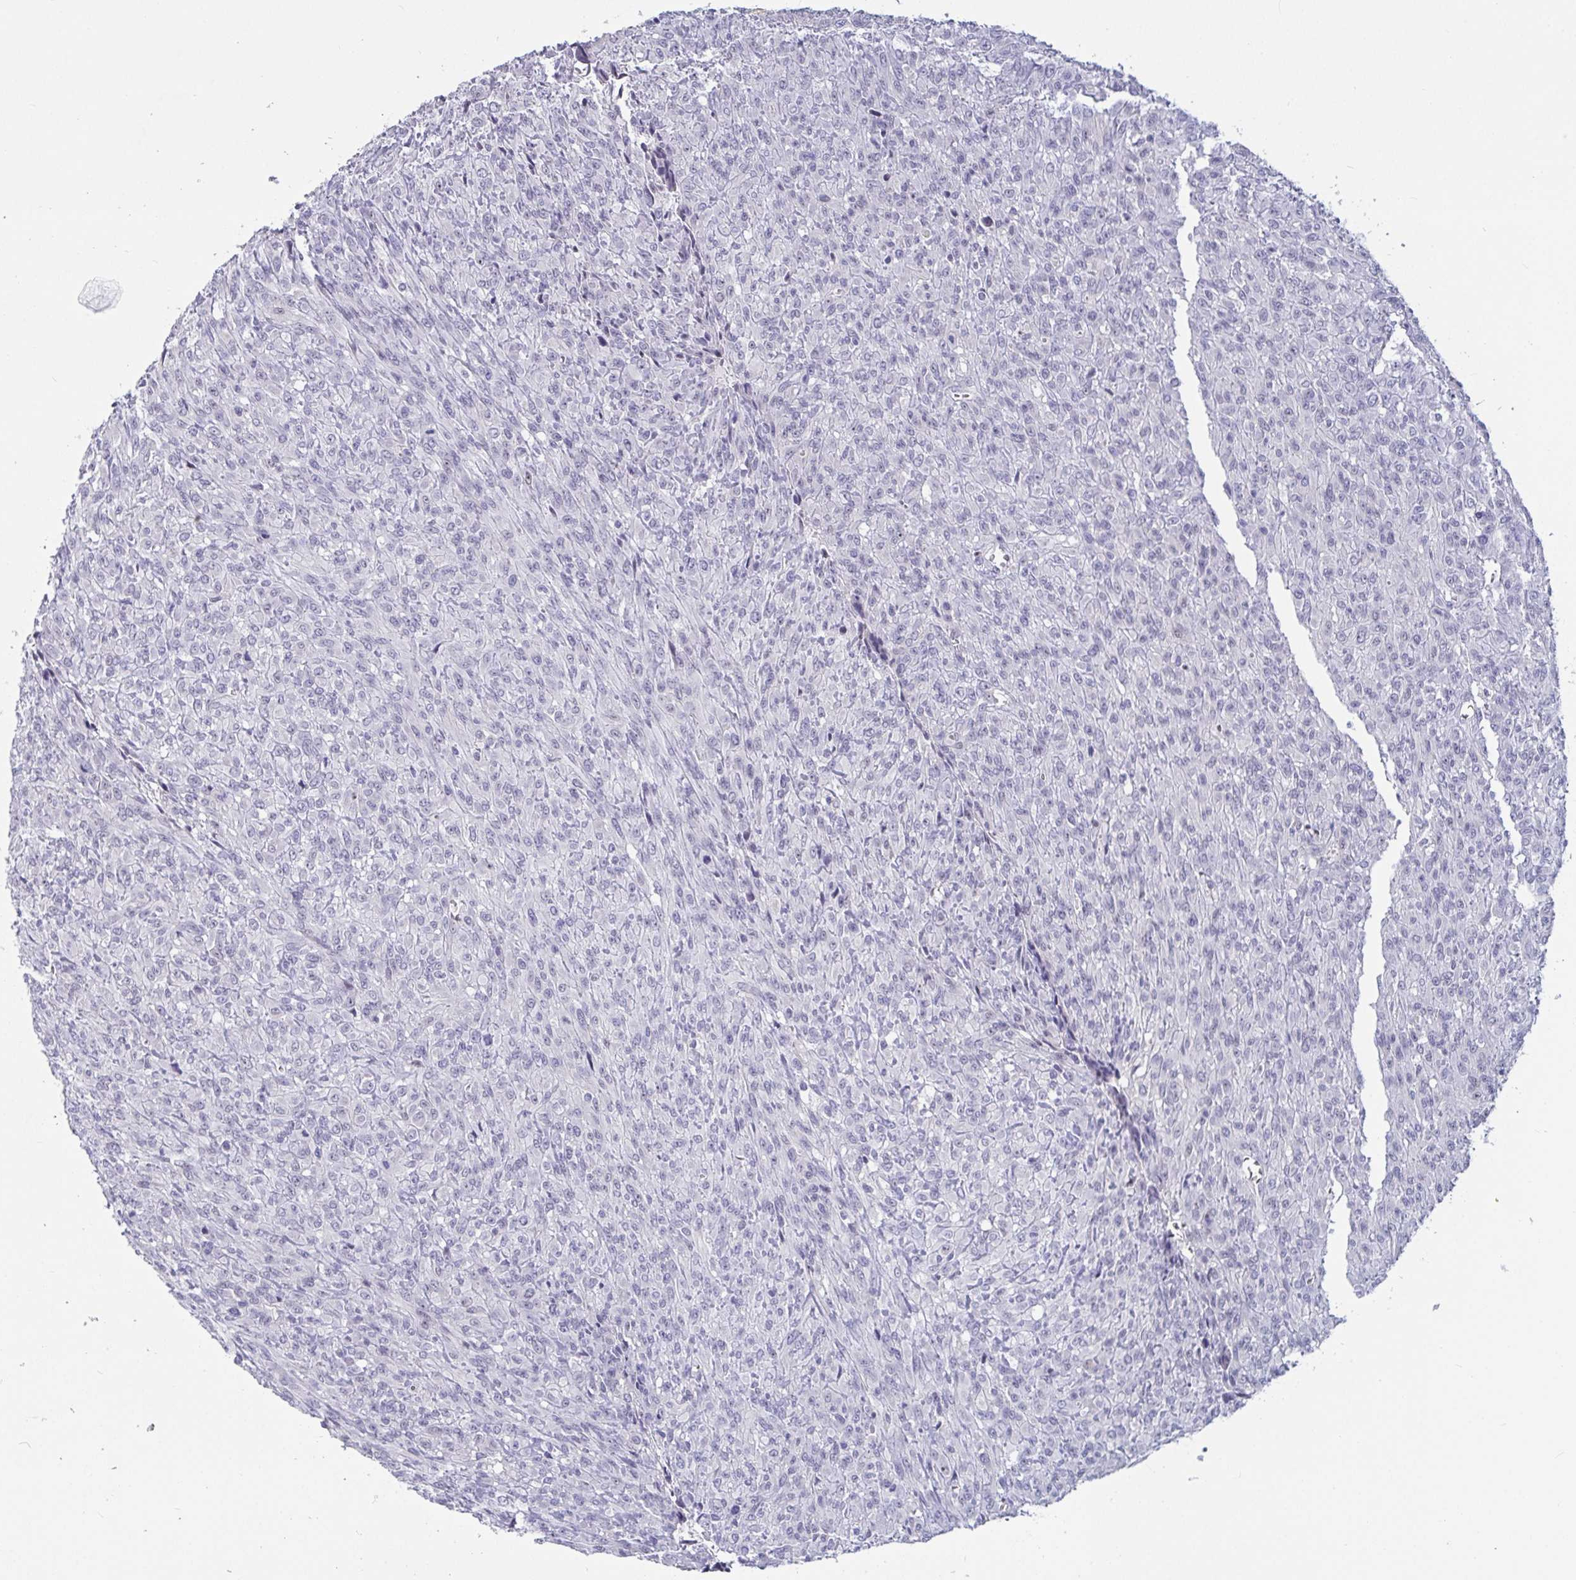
{"staining": {"intensity": "negative", "quantity": "none", "location": "none"}, "tissue": "renal cancer", "cell_type": "Tumor cells", "image_type": "cancer", "snomed": [{"axis": "morphology", "description": "Adenocarcinoma, NOS"}, {"axis": "topography", "description": "Kidney"}], "caption": "The micrograph displays no staining of tumor cells in adenocarcinoma (renal).", "gene": "MYC", "patient": {"sex": "male", "age": 58}}